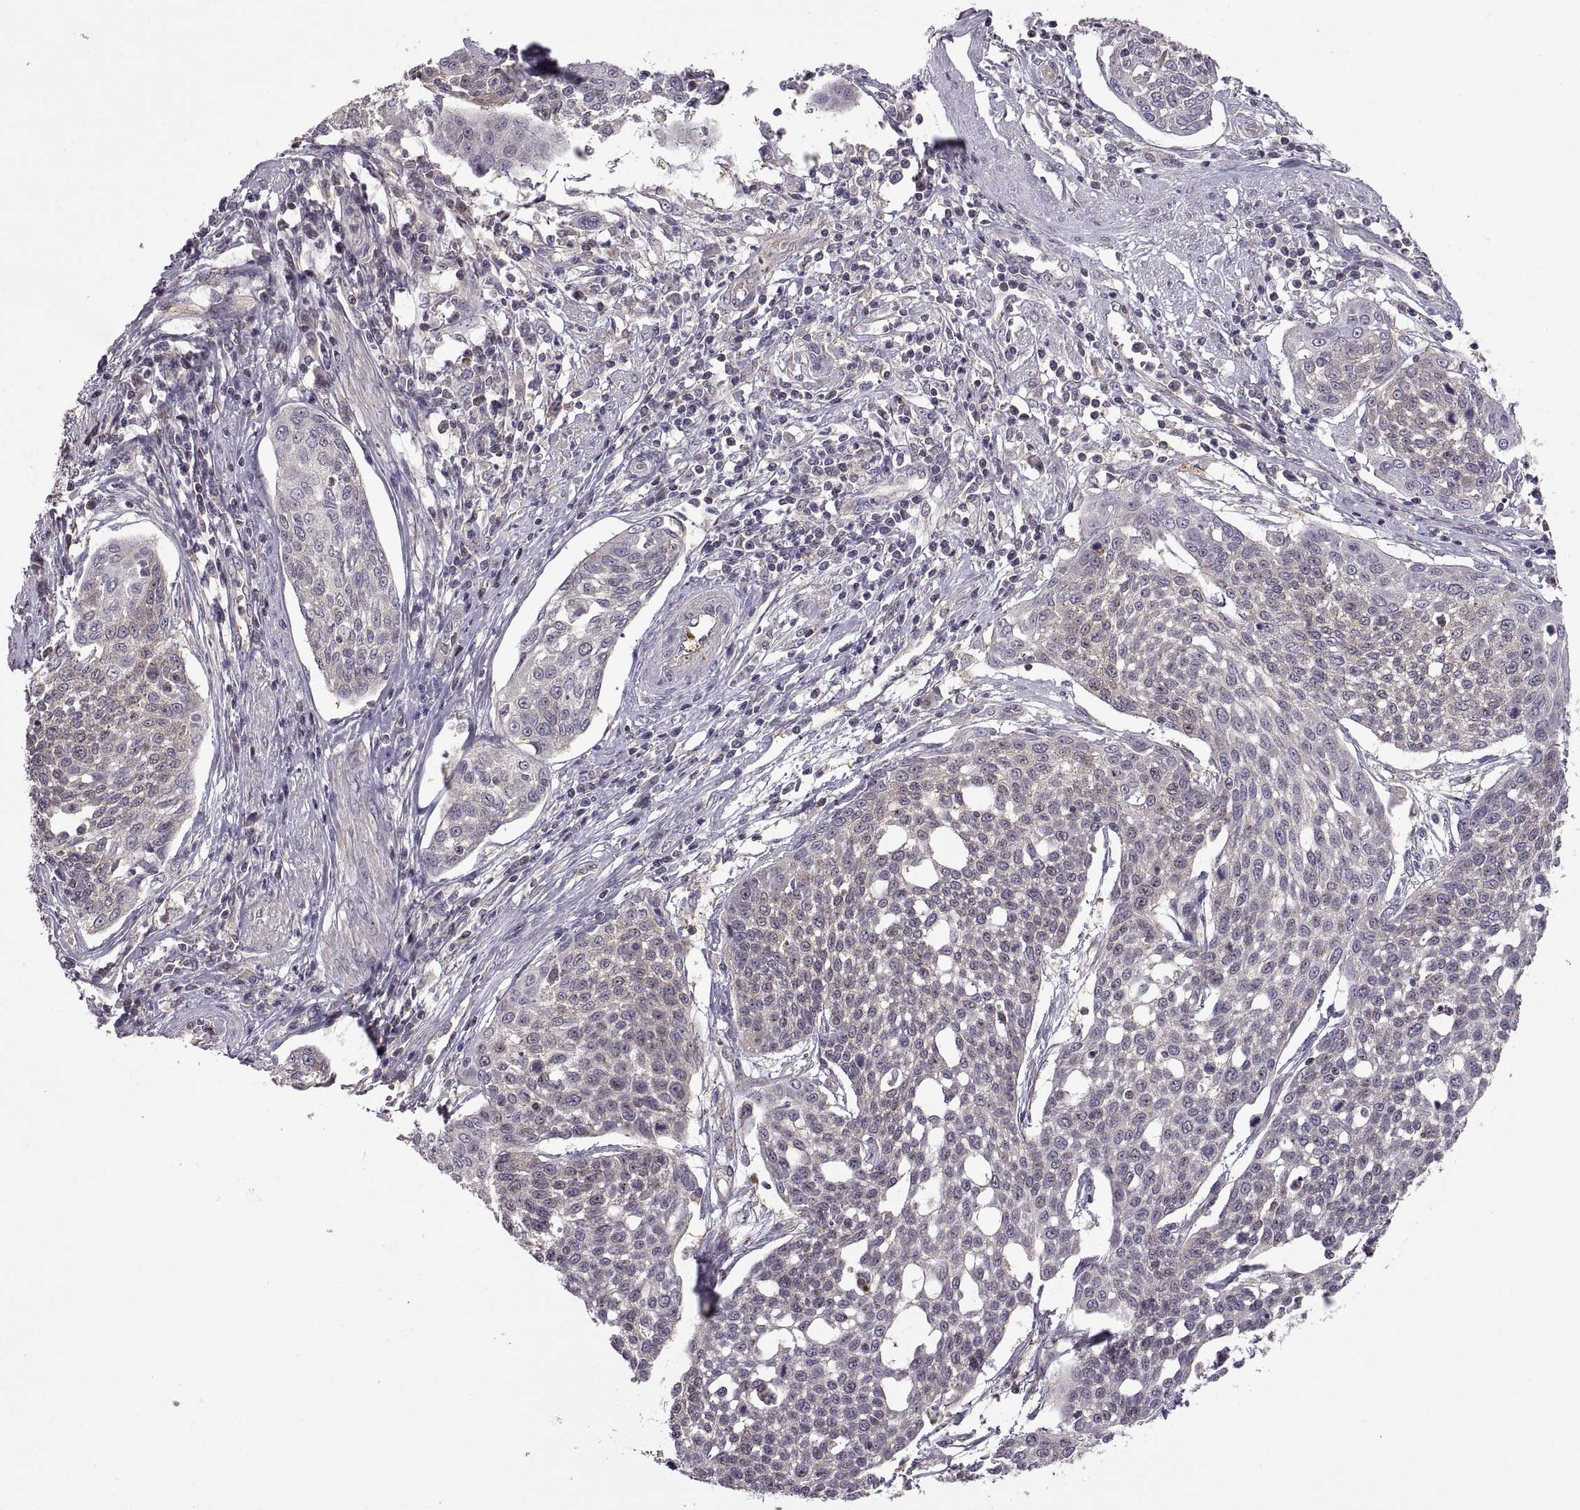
{"staining": {"intensity": "negative", "quantity": "none", "location": "none"}, "tissue": "cervical cancer", "cell_type": "Tumor cells", "image_type": "cancer", "snomed": [{"axis": "morphology", "description": "Squamous cell carcinoma, NOS"}, {"axis": "topography", "description": "Cervix"}], "caption": "Protein analysis of cervical squamous cell carcinoma shows no significant staining in tumor cells.", "gene": "NMNAT2", "patient": {"sex": "female", "age": 34}}